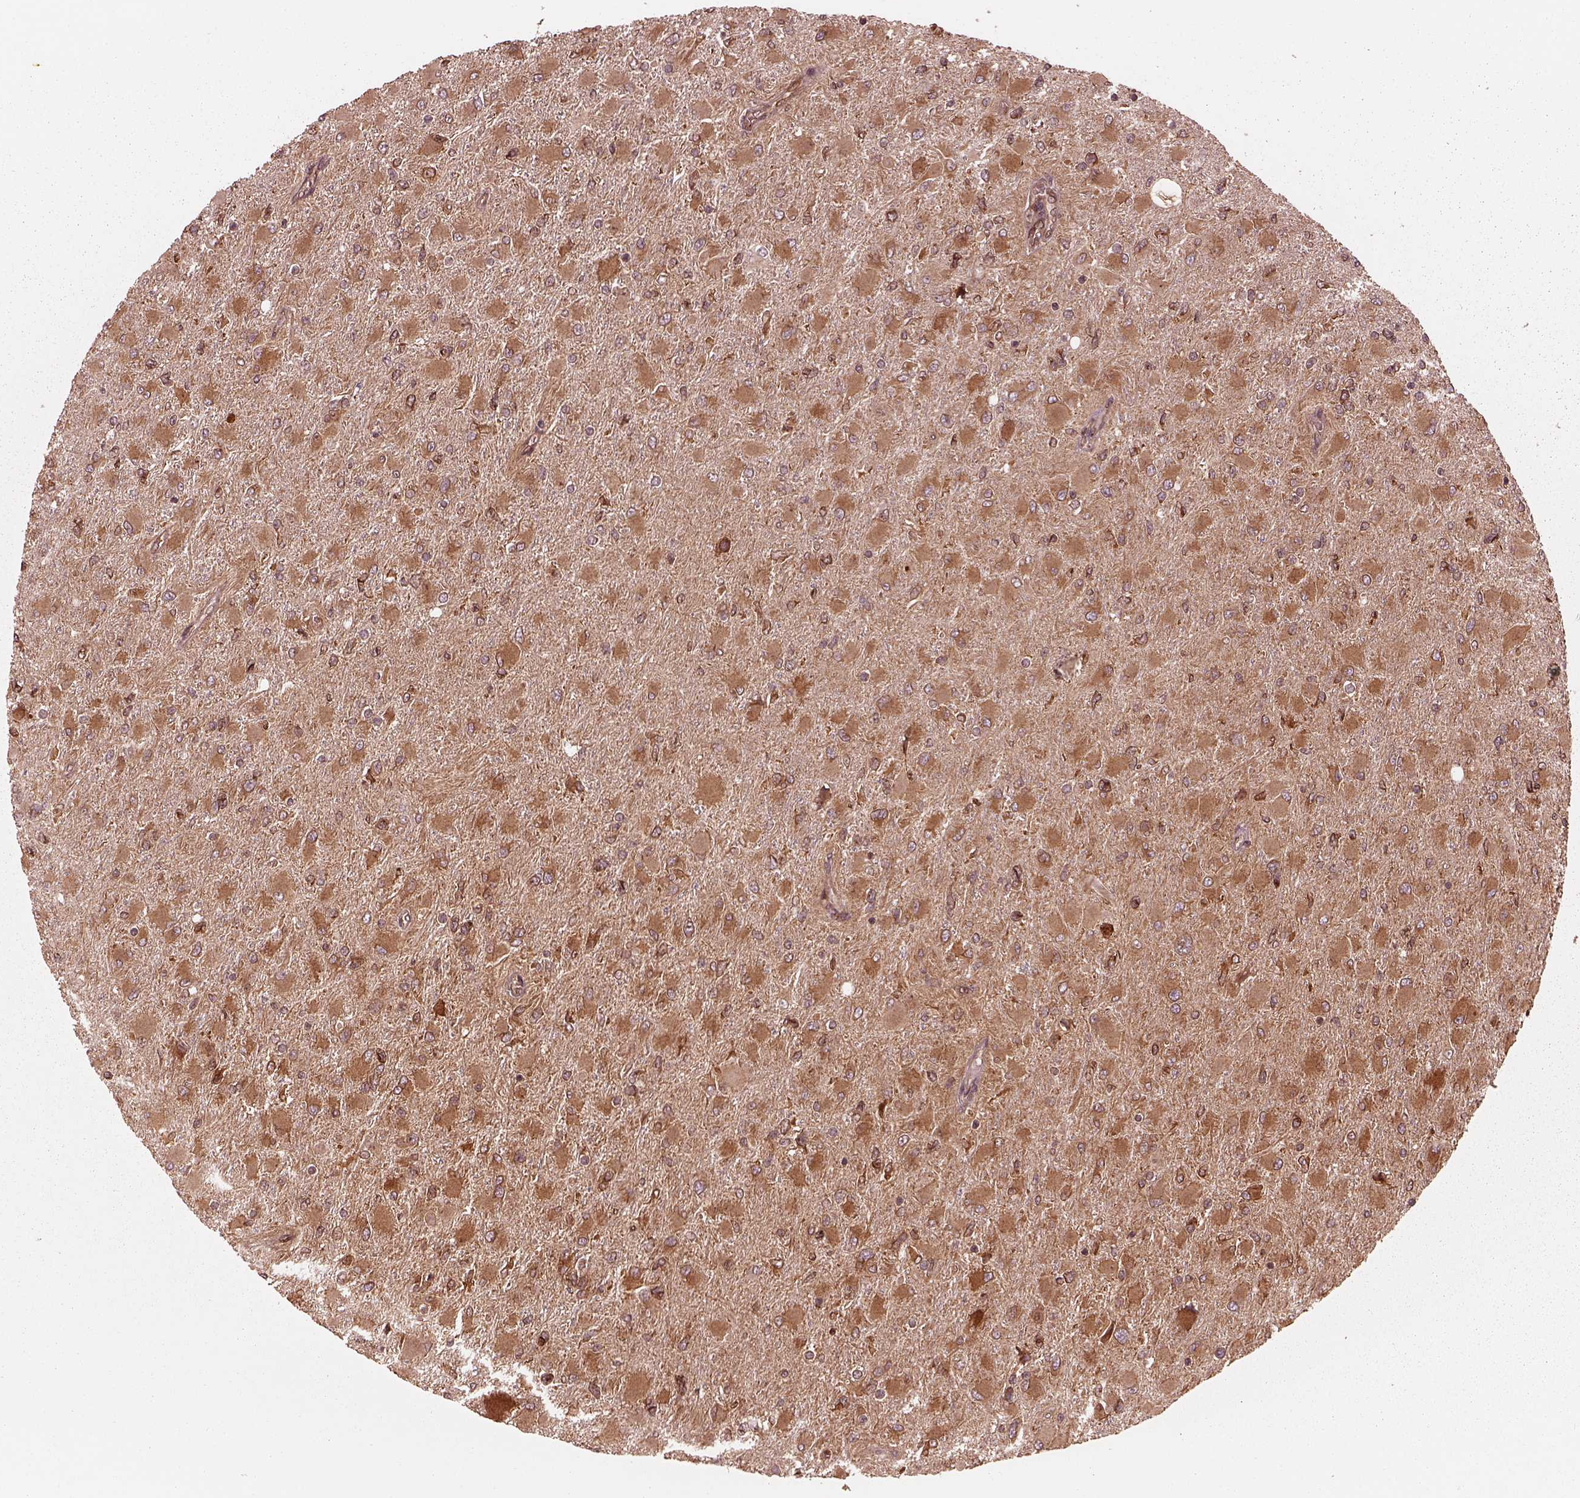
{"staining": {"intensity": "moderate", "quantity": ">75%", "location": "cytoplasmic/membranous"}, "tissue": "glioma", "cell_type": "Tumor cells", "image_type": "cancer", "snomed": [{"axis": "morphology", "description": "Glioma, malignant, High grade"}, {"axis": "topography", "description": "Cerebral cortex"}], "caption": "Malignant high-grade glioma stained with DAB (3,3'-diaminobenzidine) IHC displays medium levels of moderate cytoplasmic/membranous expression in about >75% of tumor cells.", "gene": "AGPAT1", "patient": {"sex": "female", "age": 36}}